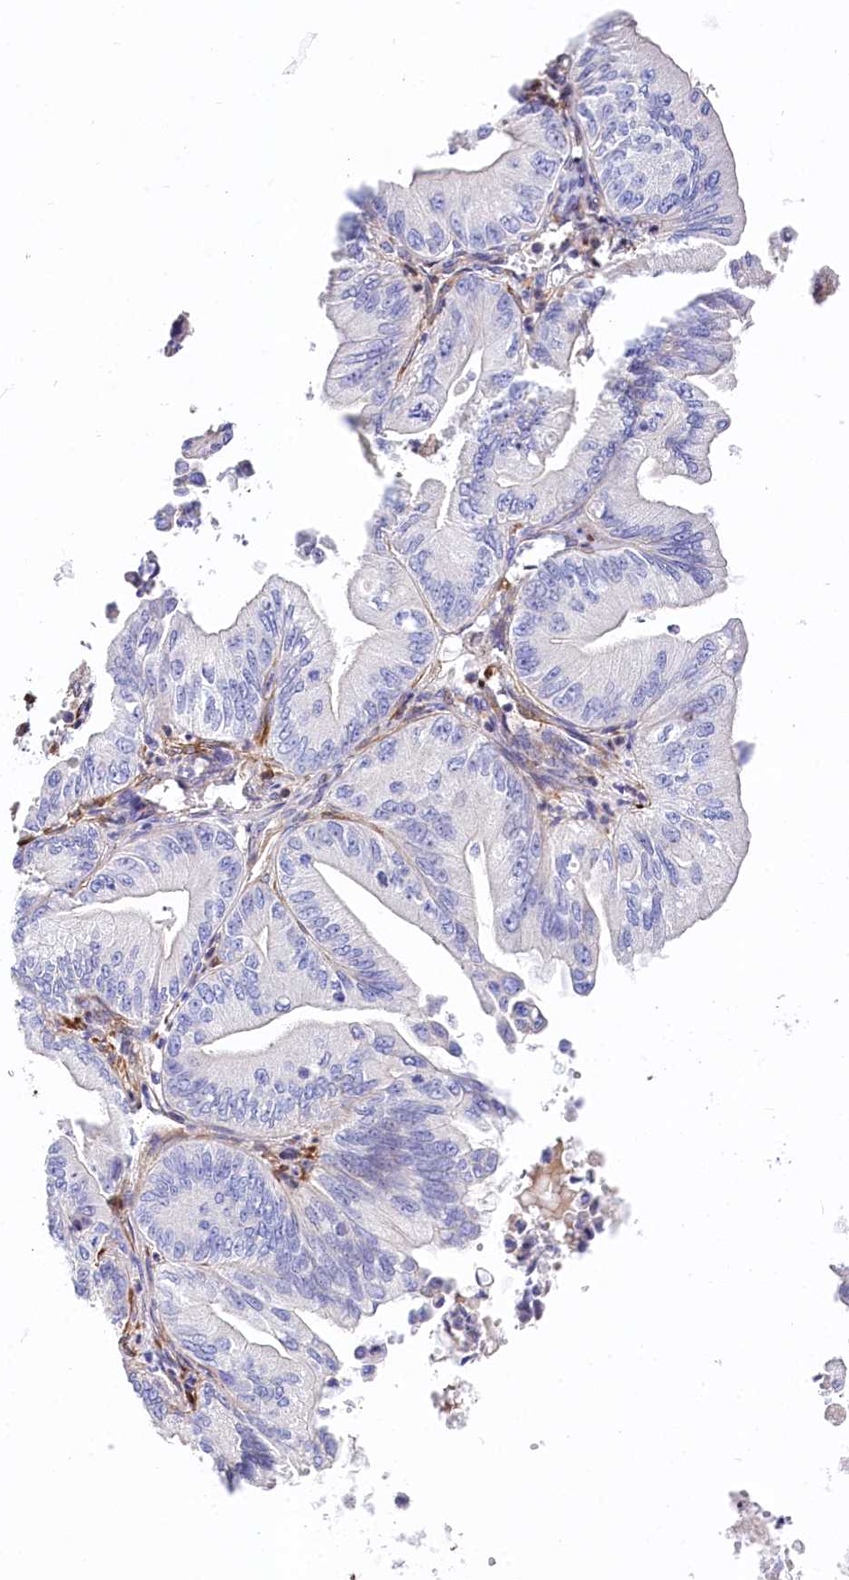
{"staining": {"intensity": "moderate", "quantity": "25%-75%", "location": "cytoplasmic/membranous"}, "tissue": "ovarian cancer", "cell_type": "Tumor cells", "image_type": "cancer", "snomed": [{"axis": "morphology", "description": "Cystadenocarcinoma, mucinous, NOS"}, {"axis": "topography", "description": "Ovary"}], "caption": "Protein expression analysis of human mucinous cystadenocarcinoma (ovarian) reveals moderate cytoplasmic/membranous staining in about 25%-75% of tumor cells.", "gene": "FCHSD2", "patient": {"sex": "female", "age": 71}}